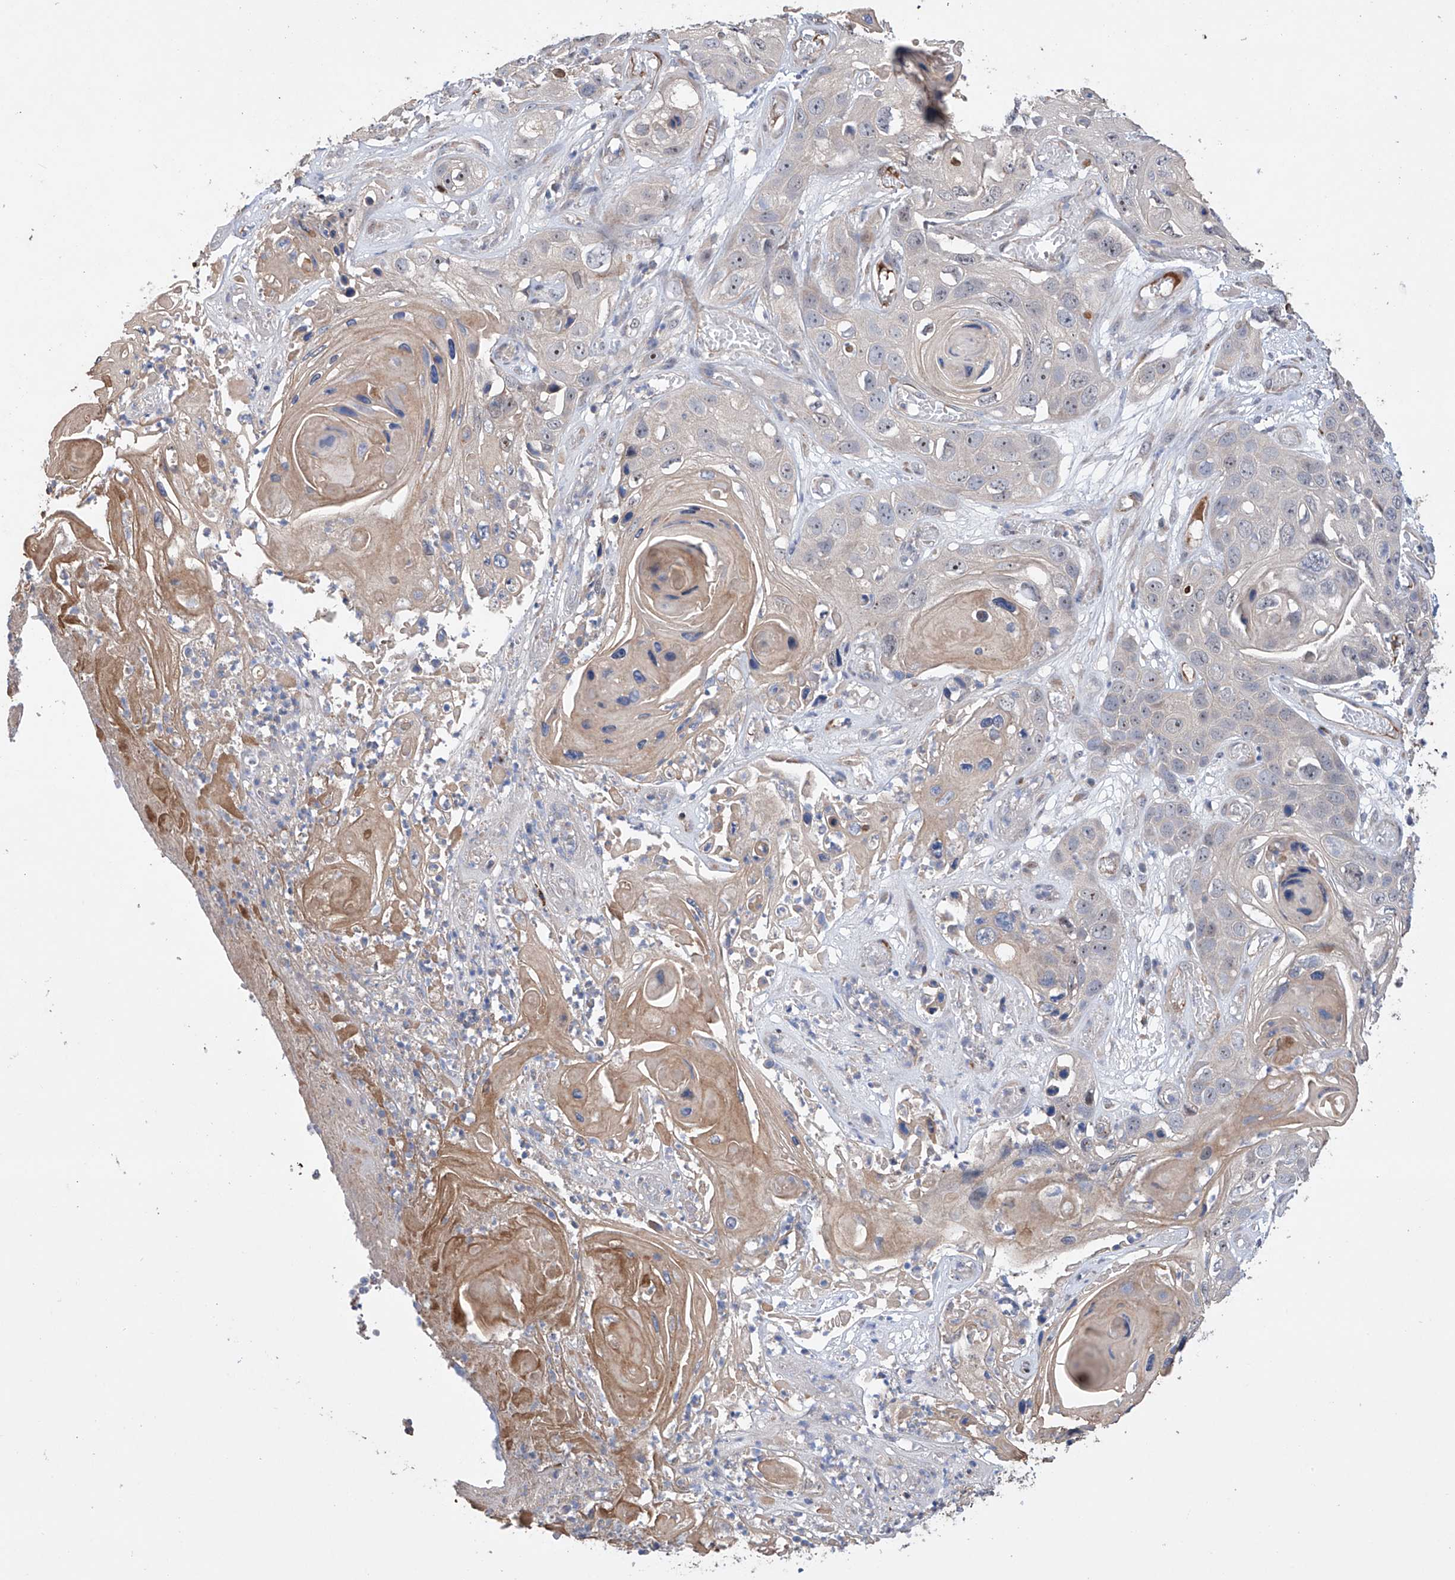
{"staining": {"intensity": "moderate", "quantity": "<25%", "location": "nuclear"}, "tissue": "skin cancer", "cell_type": "Tumor cells", "image_type": "cancer", "snomed": [{"axis": "morphology", "description": "Squamous cell carcinoma, NOS"}, {"axis": "topography", "description": "Skin"}], "caption": "Skin squamous cell carcinoma tissue shows moderate nuclear expression in about <25% of tumor cells, visualized by immunohistochemistry.", "gene": "AFG1L", "patient": {"sex": "male", "age": 55}}